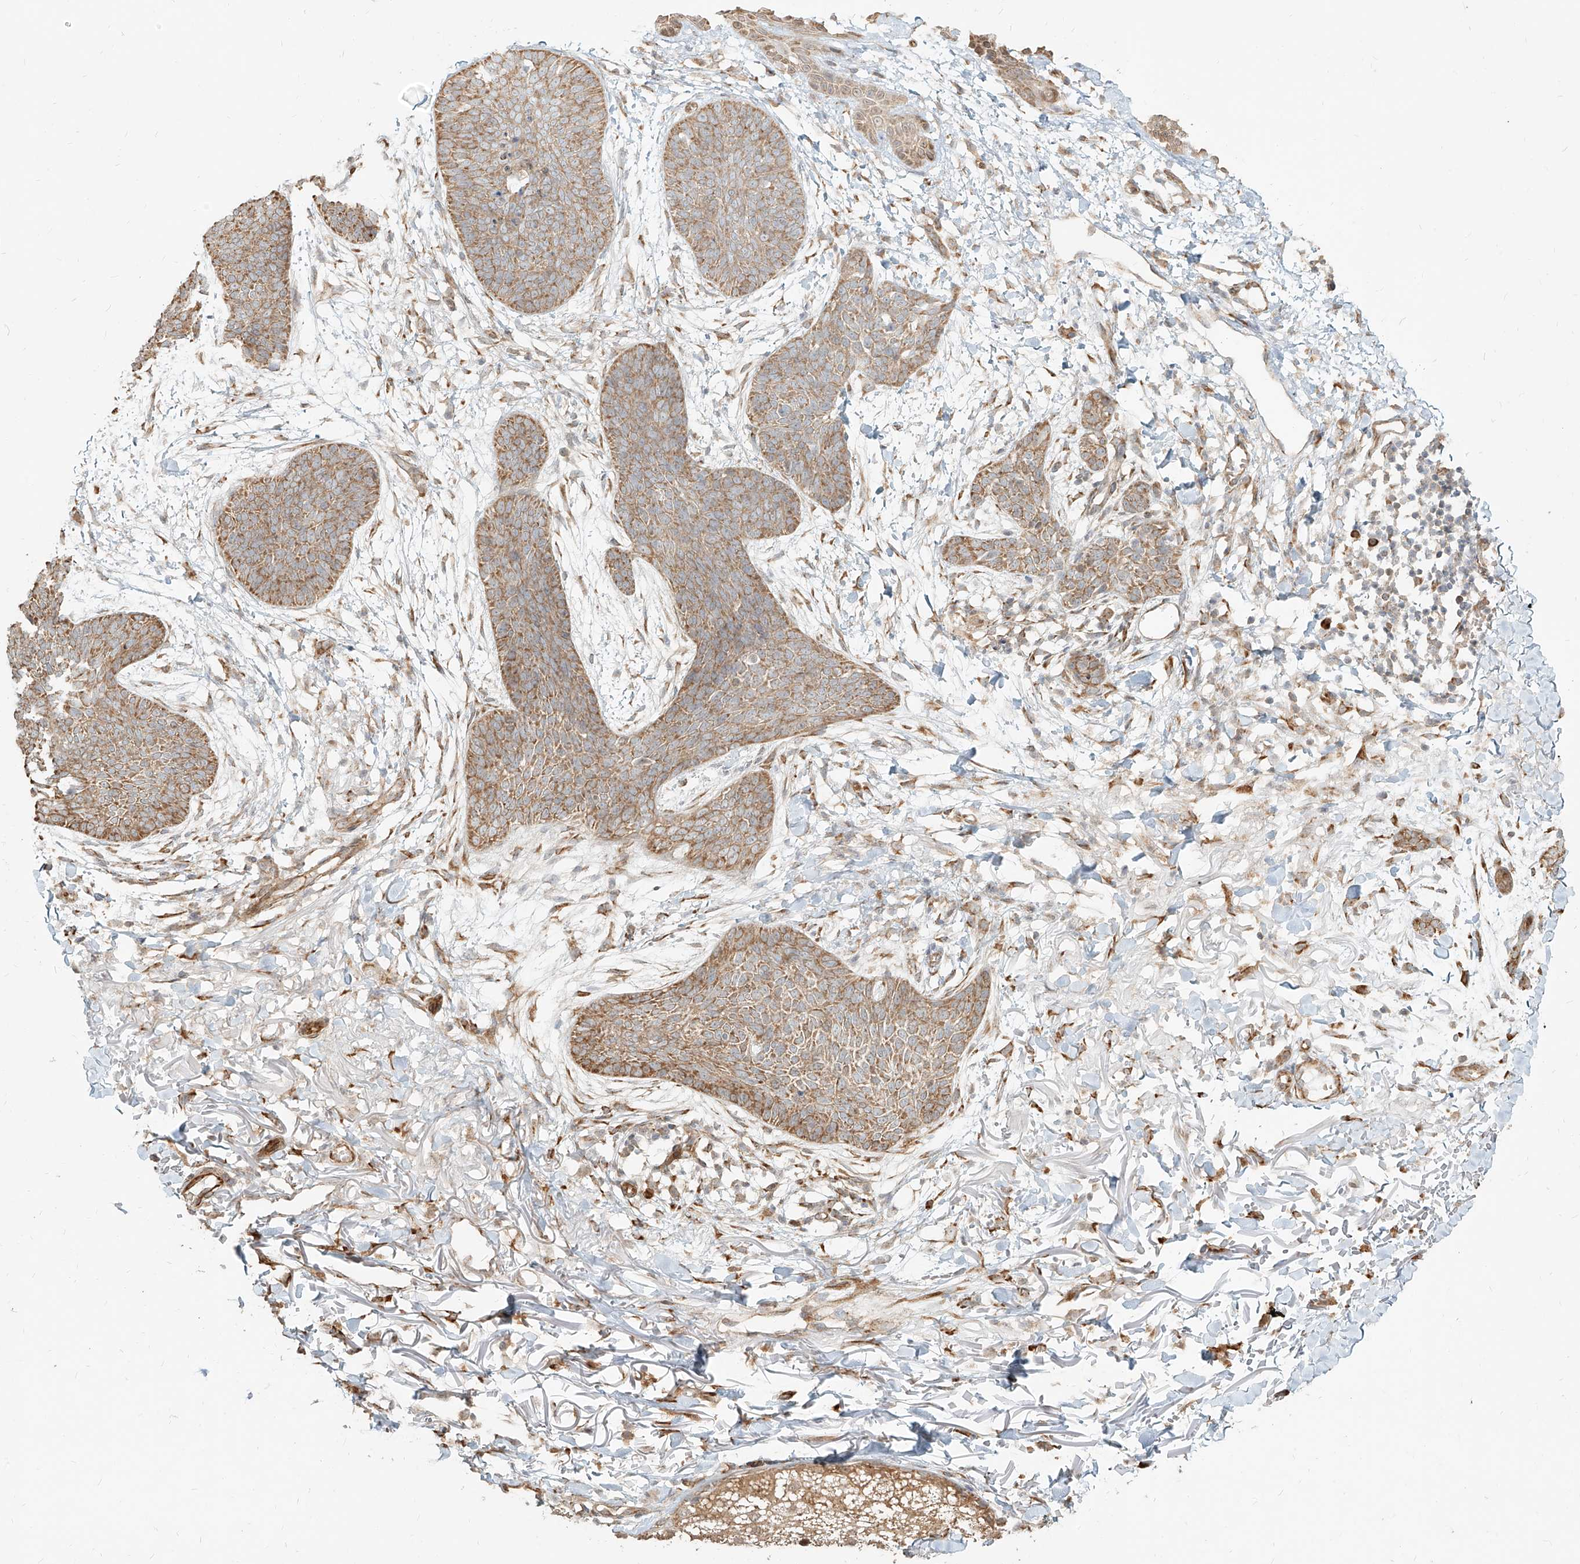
{"staining": {"intensity": "moderate", "quantity": ">75%", "location": "cytoplasmic/membranous"}, "tissue": "skin cancer", "cell_type": "Tumor cells", "image_type": "cancer", "snomed": [{"axis": "morphology", "description": "Basal cell carcinoma"}, {"axis": "topography", "description": "Skin"}], "caption": "Immunohistochemistry (IHC) histopathology image of human basal cell carcinoma (skin) stained for a protein (brown), which displays medium levels of moderate cytoplasmic/membranous positivity in about >75% of tumor cells.", "gene": "UBE2K", "patient": {"sex": "male", "age": 85}}